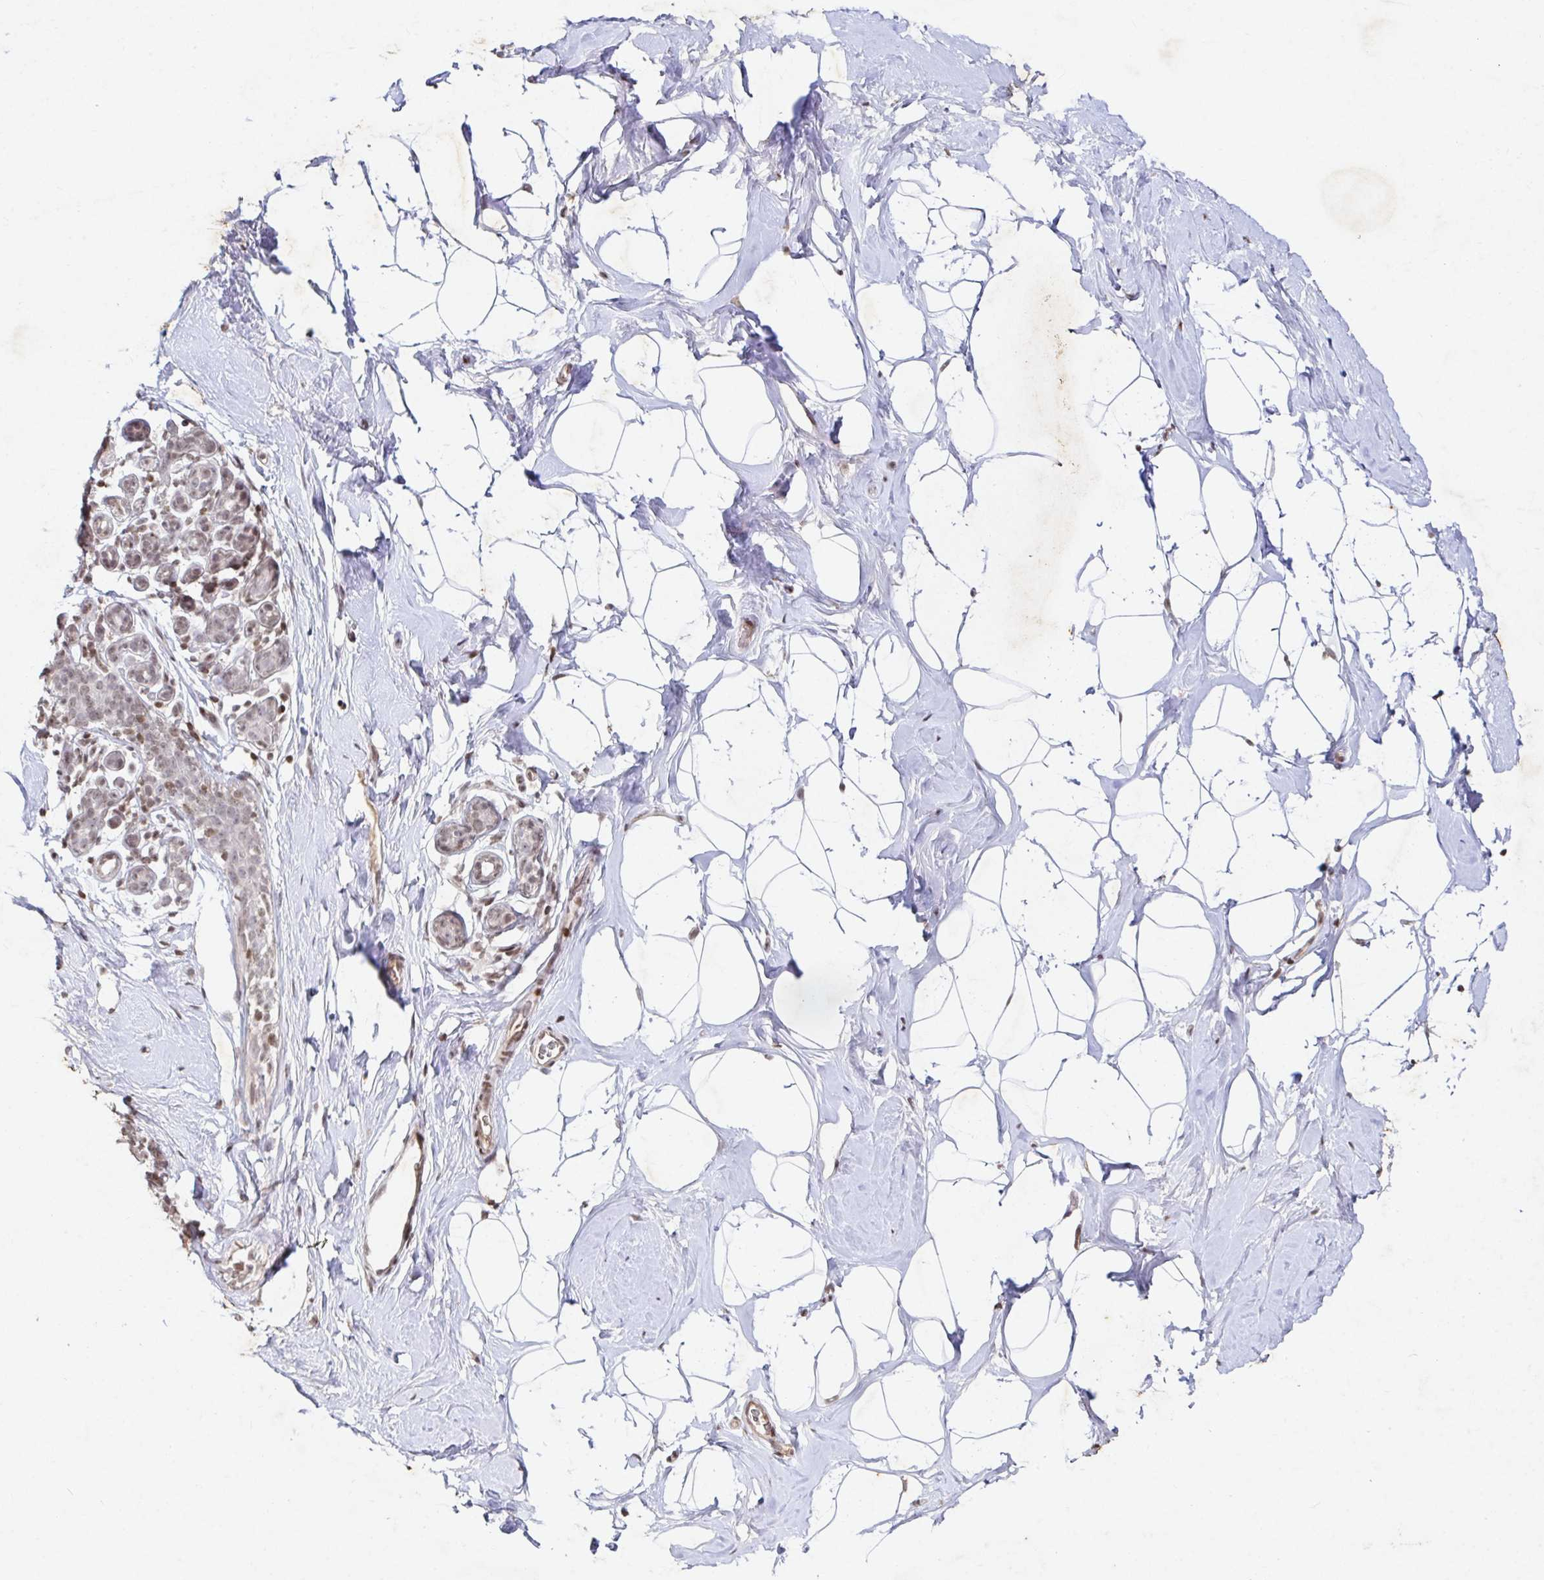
{"staining": {"intensity": "negative", "quantity": "none", "location": "none"}, "tissue": "breast", "cell_type": "Adipocytes", "image_type": "normal", "snomed": [{"axis": "morphology", "description": "Normal tissue, NOS"}, {"axis": "topography", "description": "Breast"}], "caption": "Breast stained for a protein using immunohistochemistry reveals no staining adipocytes.", "gene": "C19orf53", "patient": {"sex": "female", "age": 32}}